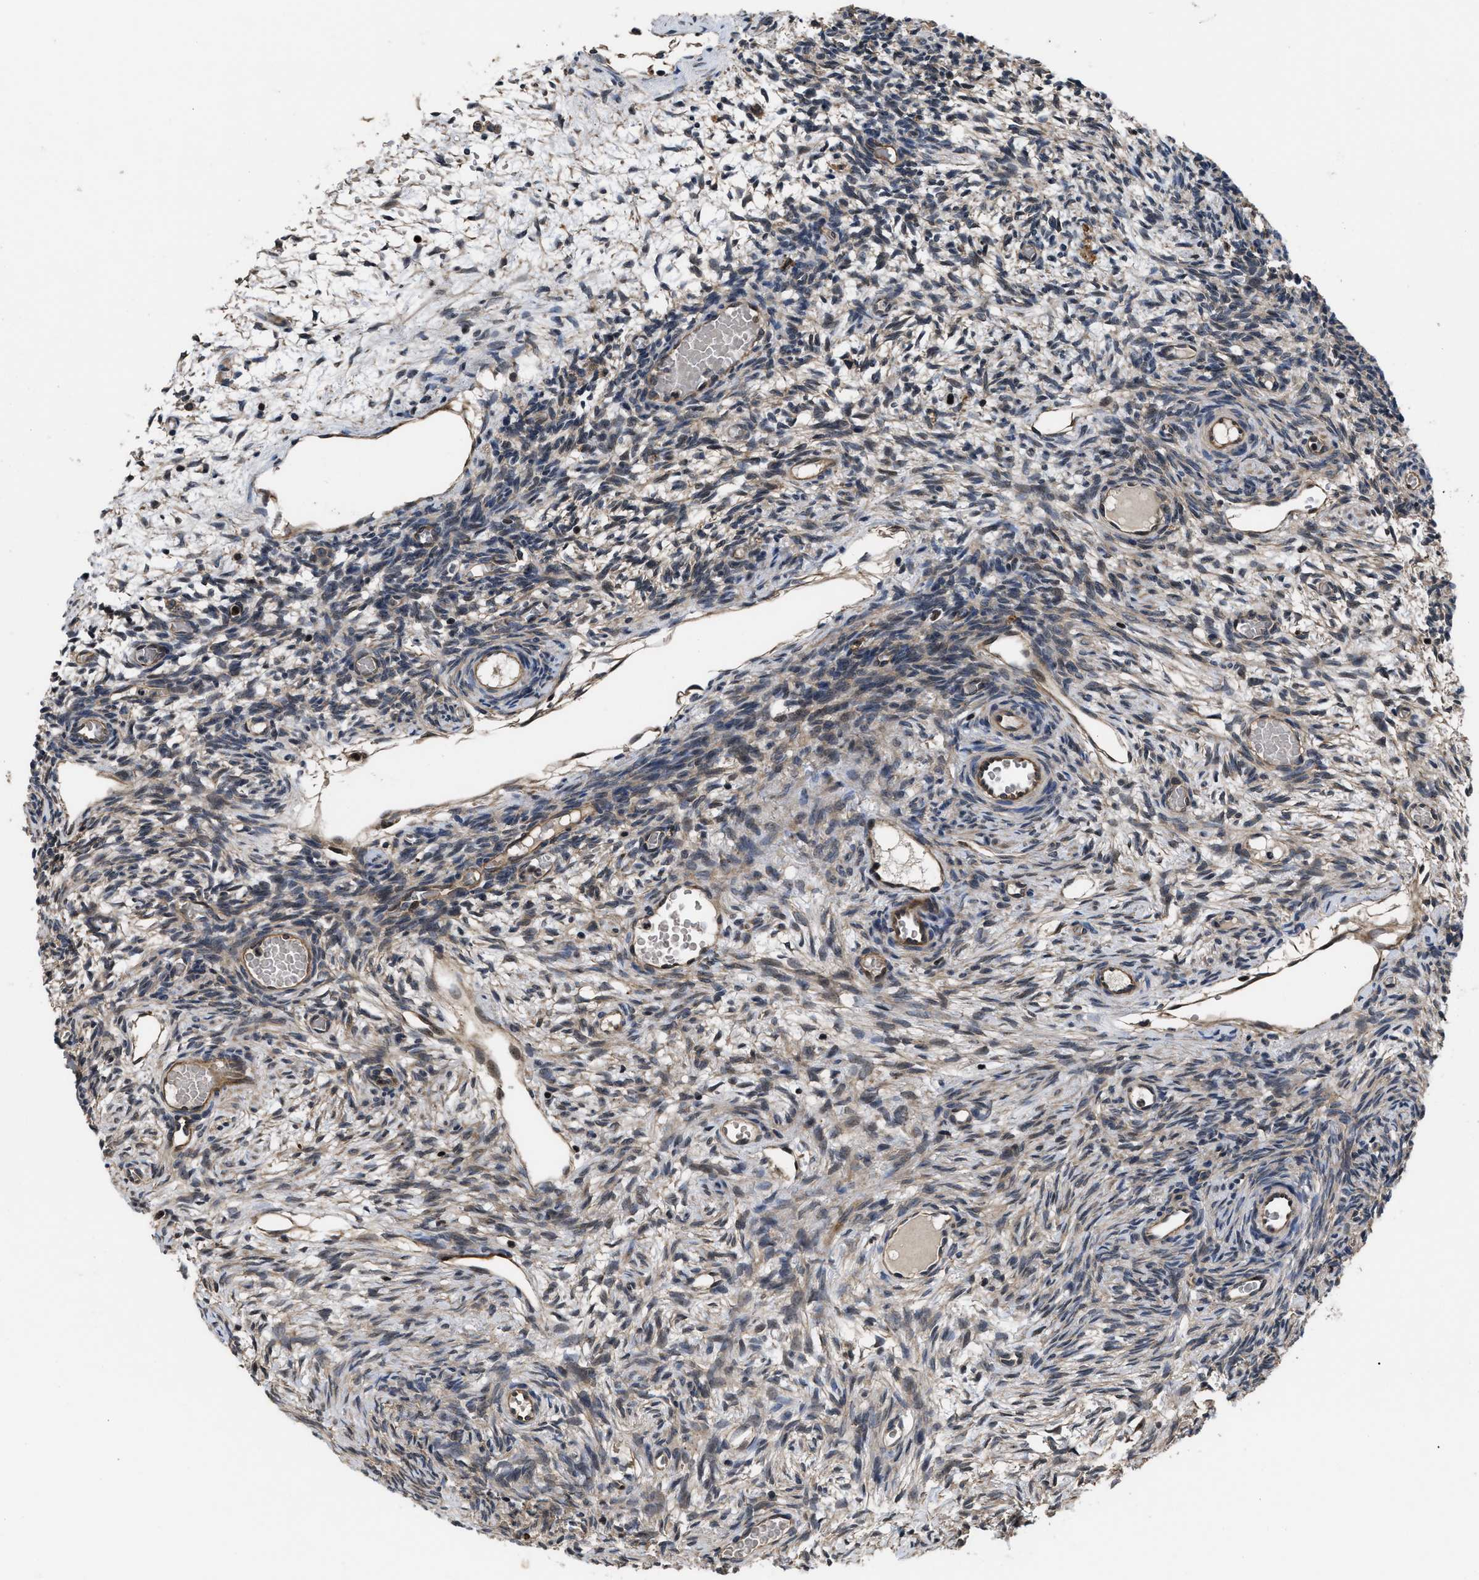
{"staining": {"intensity": "moderate", "quantity": "25%-75%", "location": "cytoplasmic/membranous"}, "tissue": "ovary", "cell_type": "Ovarian stroma cells", "image_type": "normal", "snomed": [{"axis": "morphology", "description": "Normal tissue, NOS"}, {"axis": "topography", "description": "Ovary"}], "caption": "IHC histopathology image of benign human ovary stained for a protein (brown), which displays medium levels of moderate cytoplasmic/membranous expression in approximately 25%-75% of ovarian stroma cells.", "gene": "DNAJC14", "patient": {"sex": "female", "age": 27}}